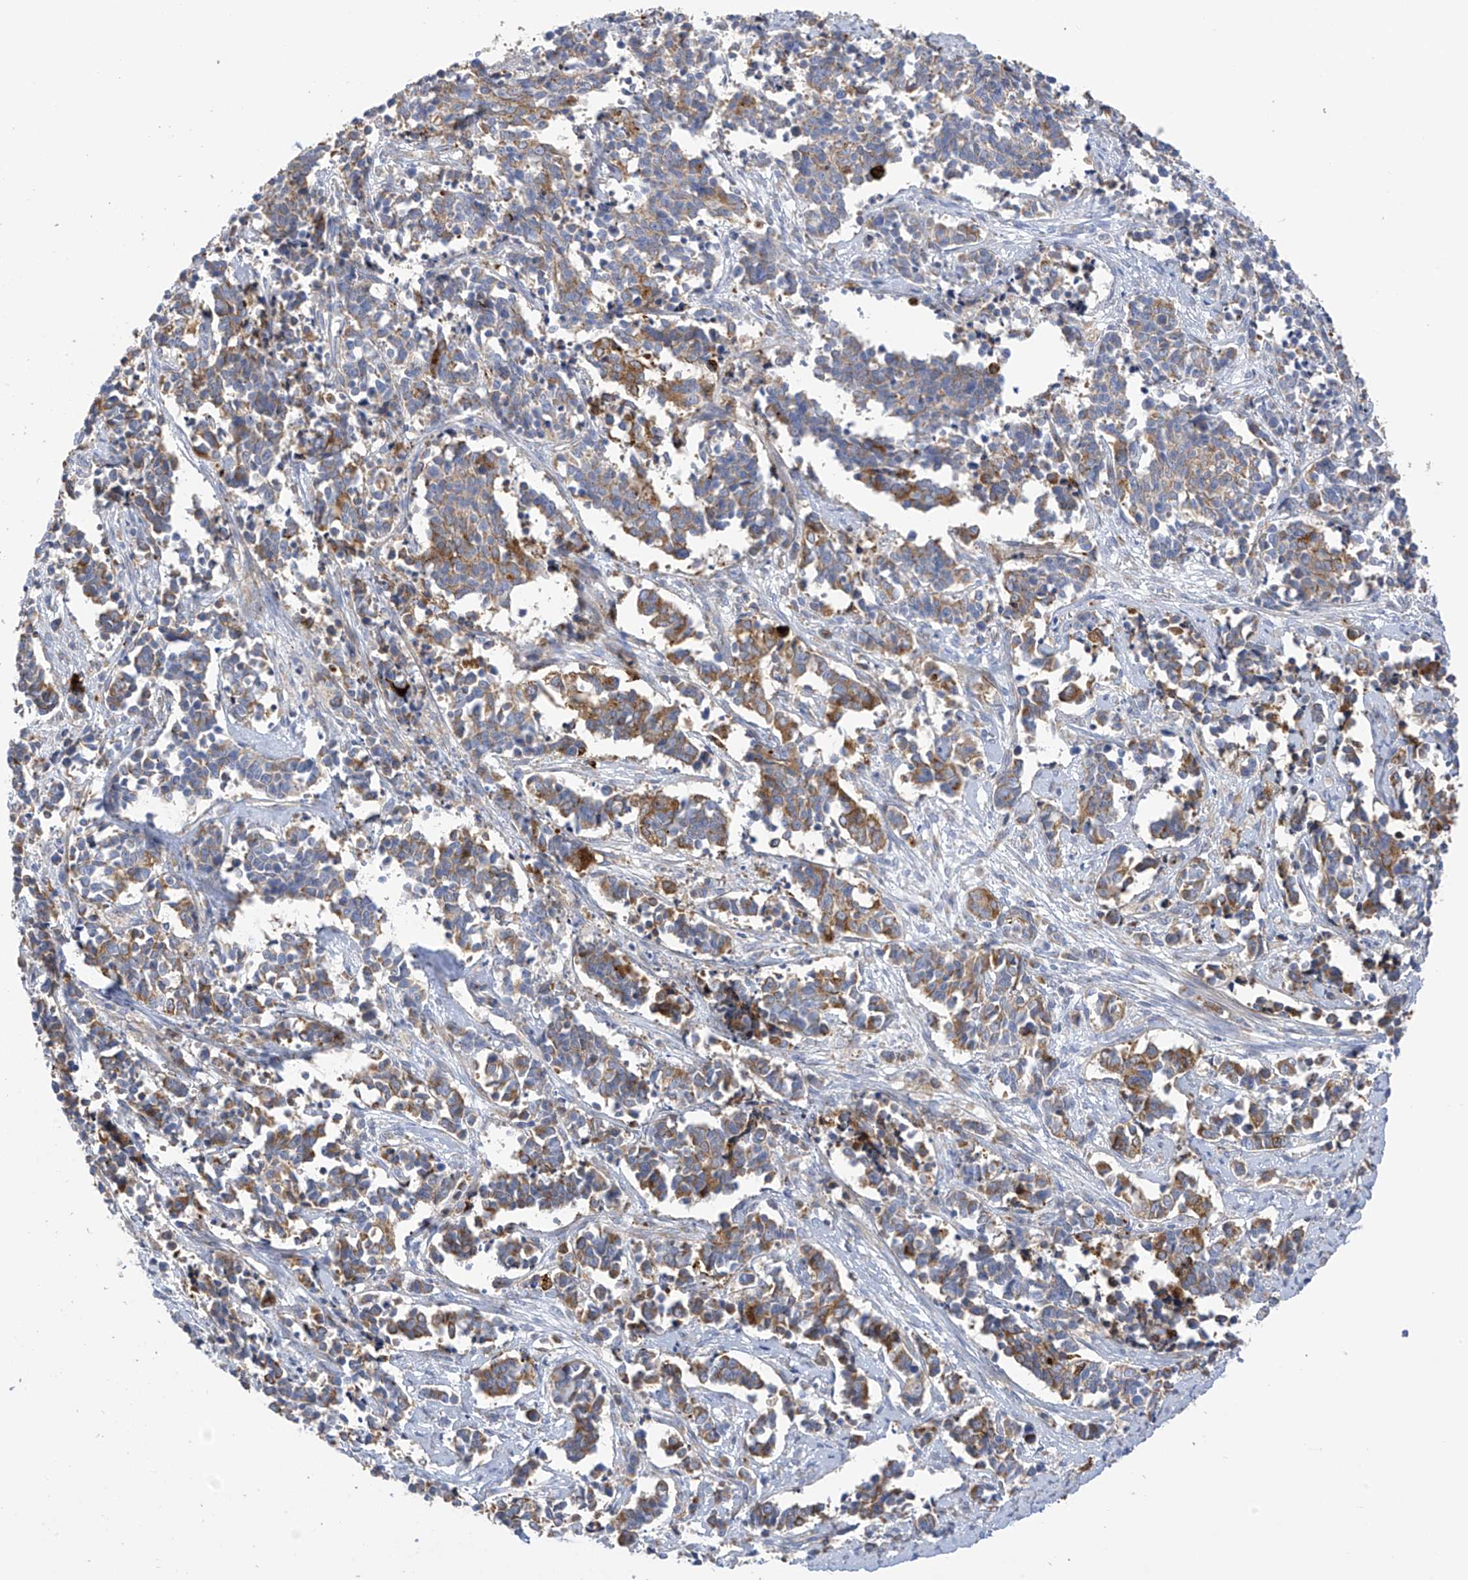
{"staining": {"intensity": "moderate", "quantity": ">75%", "location": "cytoplasmic/membranous"}, "tissue": "cervical cancer", "cell_type": "Tumor cells", "image_type": "cancer", "snomed": [{"axis": "morphology", "description": "Normal tissue, NOS"}, {"axis": "morphology", "description": "Squamous cell carcinoma, NOS"}, {"axis": "topography", "description": "Cervix"}], "caption": "IHC photomicrograph of cervical cancer stained for a protein (brown), which demonstrates medium levels of moderate cytoplasmic/membranous positivity in about >75% of tumor cells.", "gene": "ITM2B", "patient": {"sex": "female", "age": 35}}